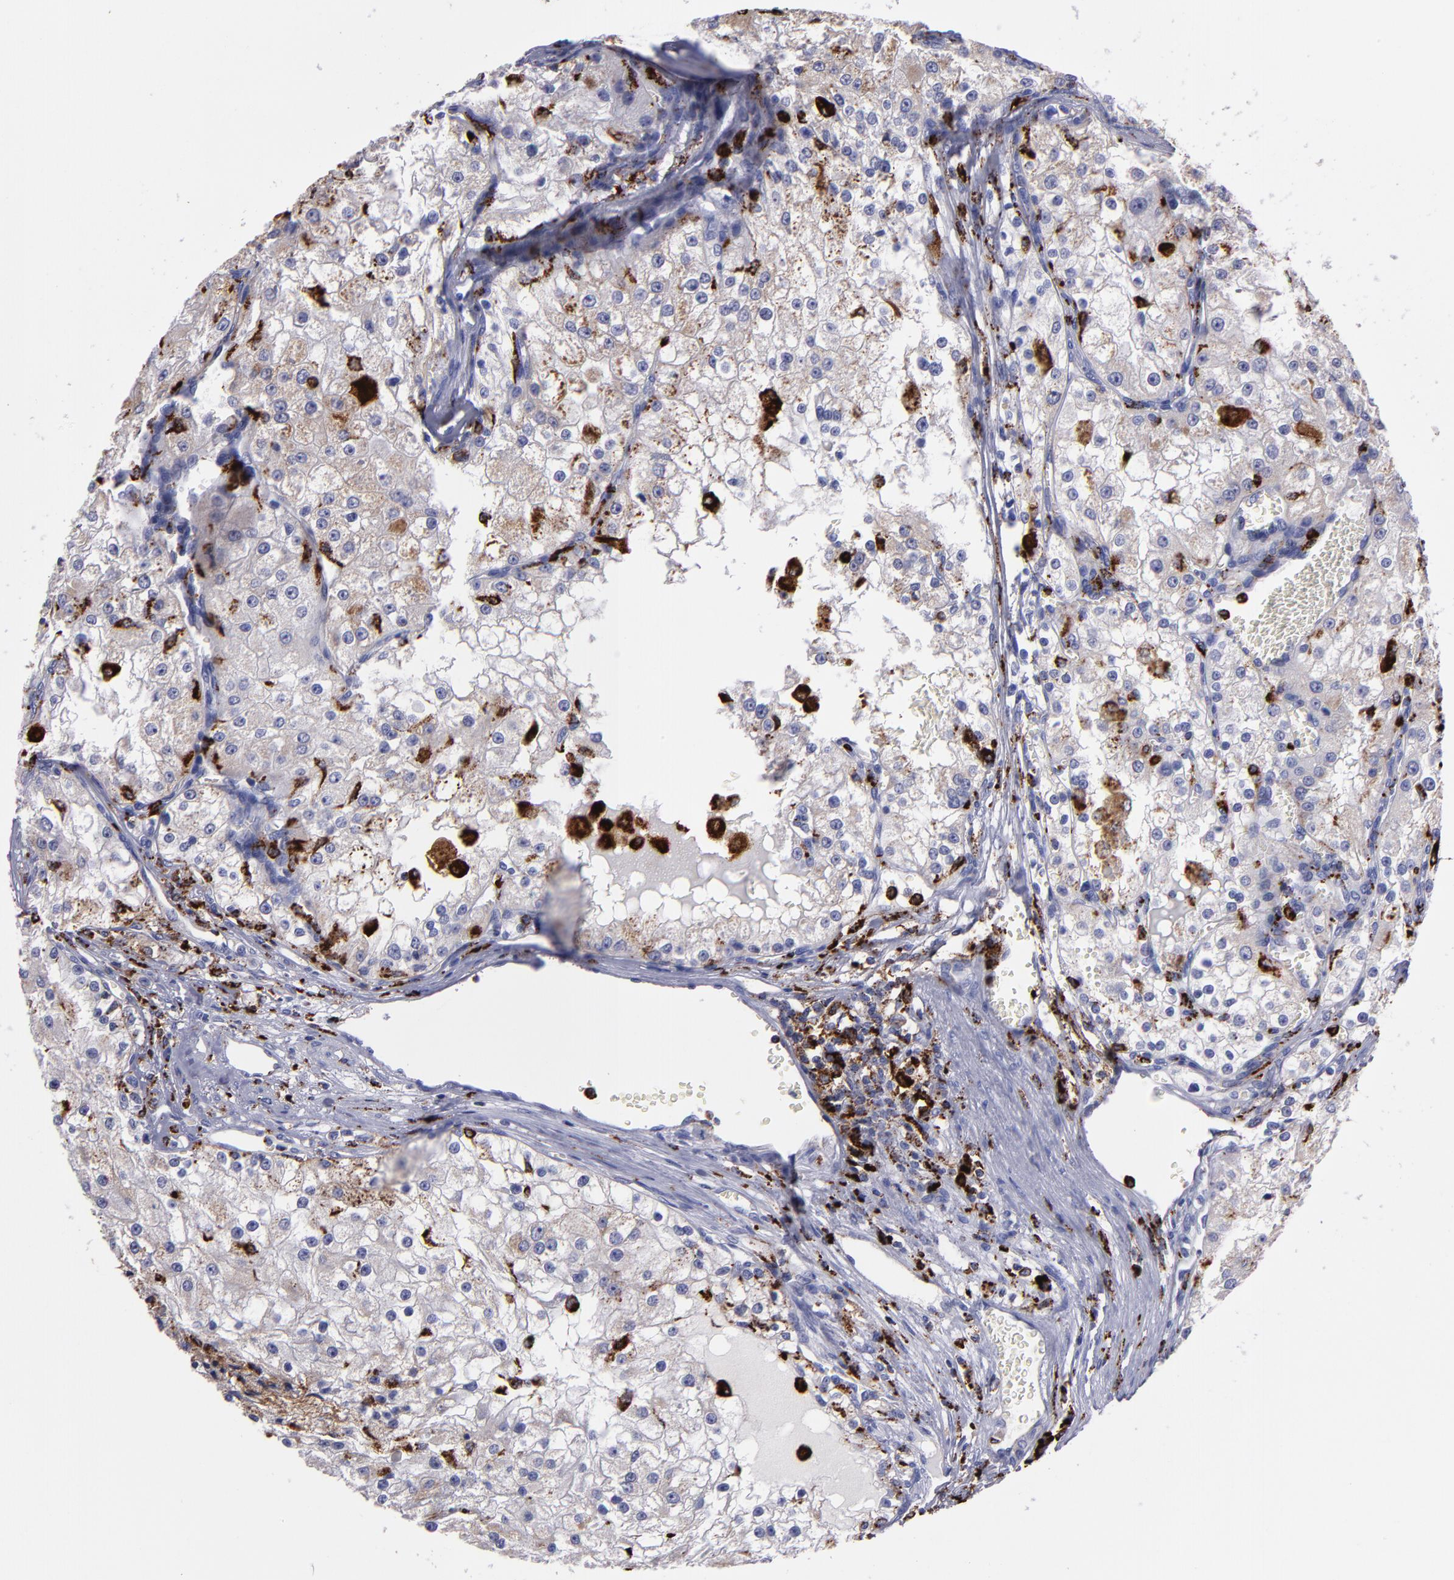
{"staining": {"intensity": "moderate", "quantity": "25%-75%", "location": "cytoplasmic/membranous"}, "tissue": "renal cancer", "cell_type": "Tumor cells", "image_type": "cancer", "snomed": [{"axis": "morphology", "description": "Adenocarcinoma, NOS"}, {"axis": "topography", "description": "Kidney"}], "caption": "Immunohistochemical staining of human adenocarcinoma (renal) reveals moderate cytoplasmic/membranous protein positivity in about 25%-75% of tumor cells.", "gene": "CTSS", "patient": {"sex": "female", "age": 74}}